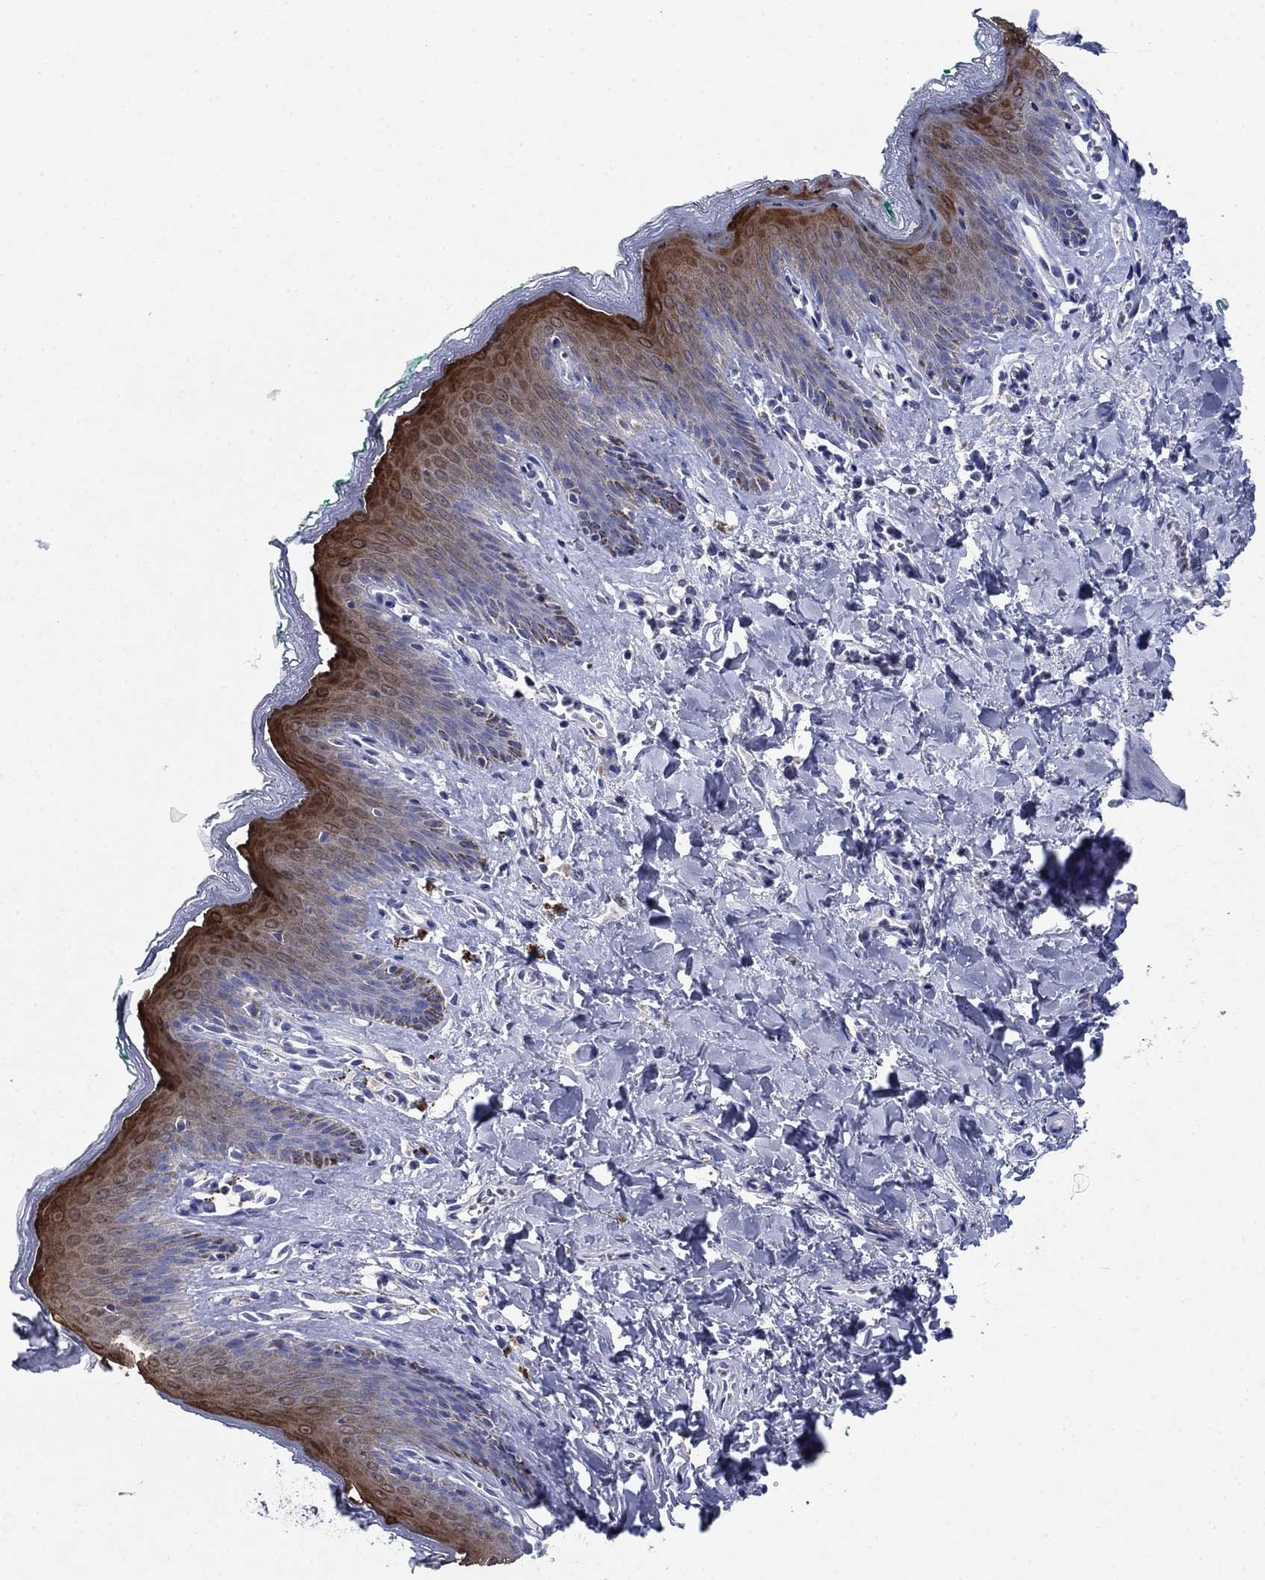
{"staining": {"intensity": "strong", "quantity": "25%-75%", "location": "cytoplasmic/membranous"}, "tissue": "skin", "cell_type": "Epidermal cells", "image_type": "normal", "snomed": [{"axis": "morphology", "description": "Normal tissue, NOS"}, {"axis": "topography", "description": "Vulva"}], "caption": "Immunohistochemical staining of unremarkable human skin exhibits 25%-75% levels of strong cytoplasmic/membranous protein expression in approximately 25%-75% of epidermal cells.", "gene": "SULT2B1", "patient": {"sex": "female", "age": 66}}